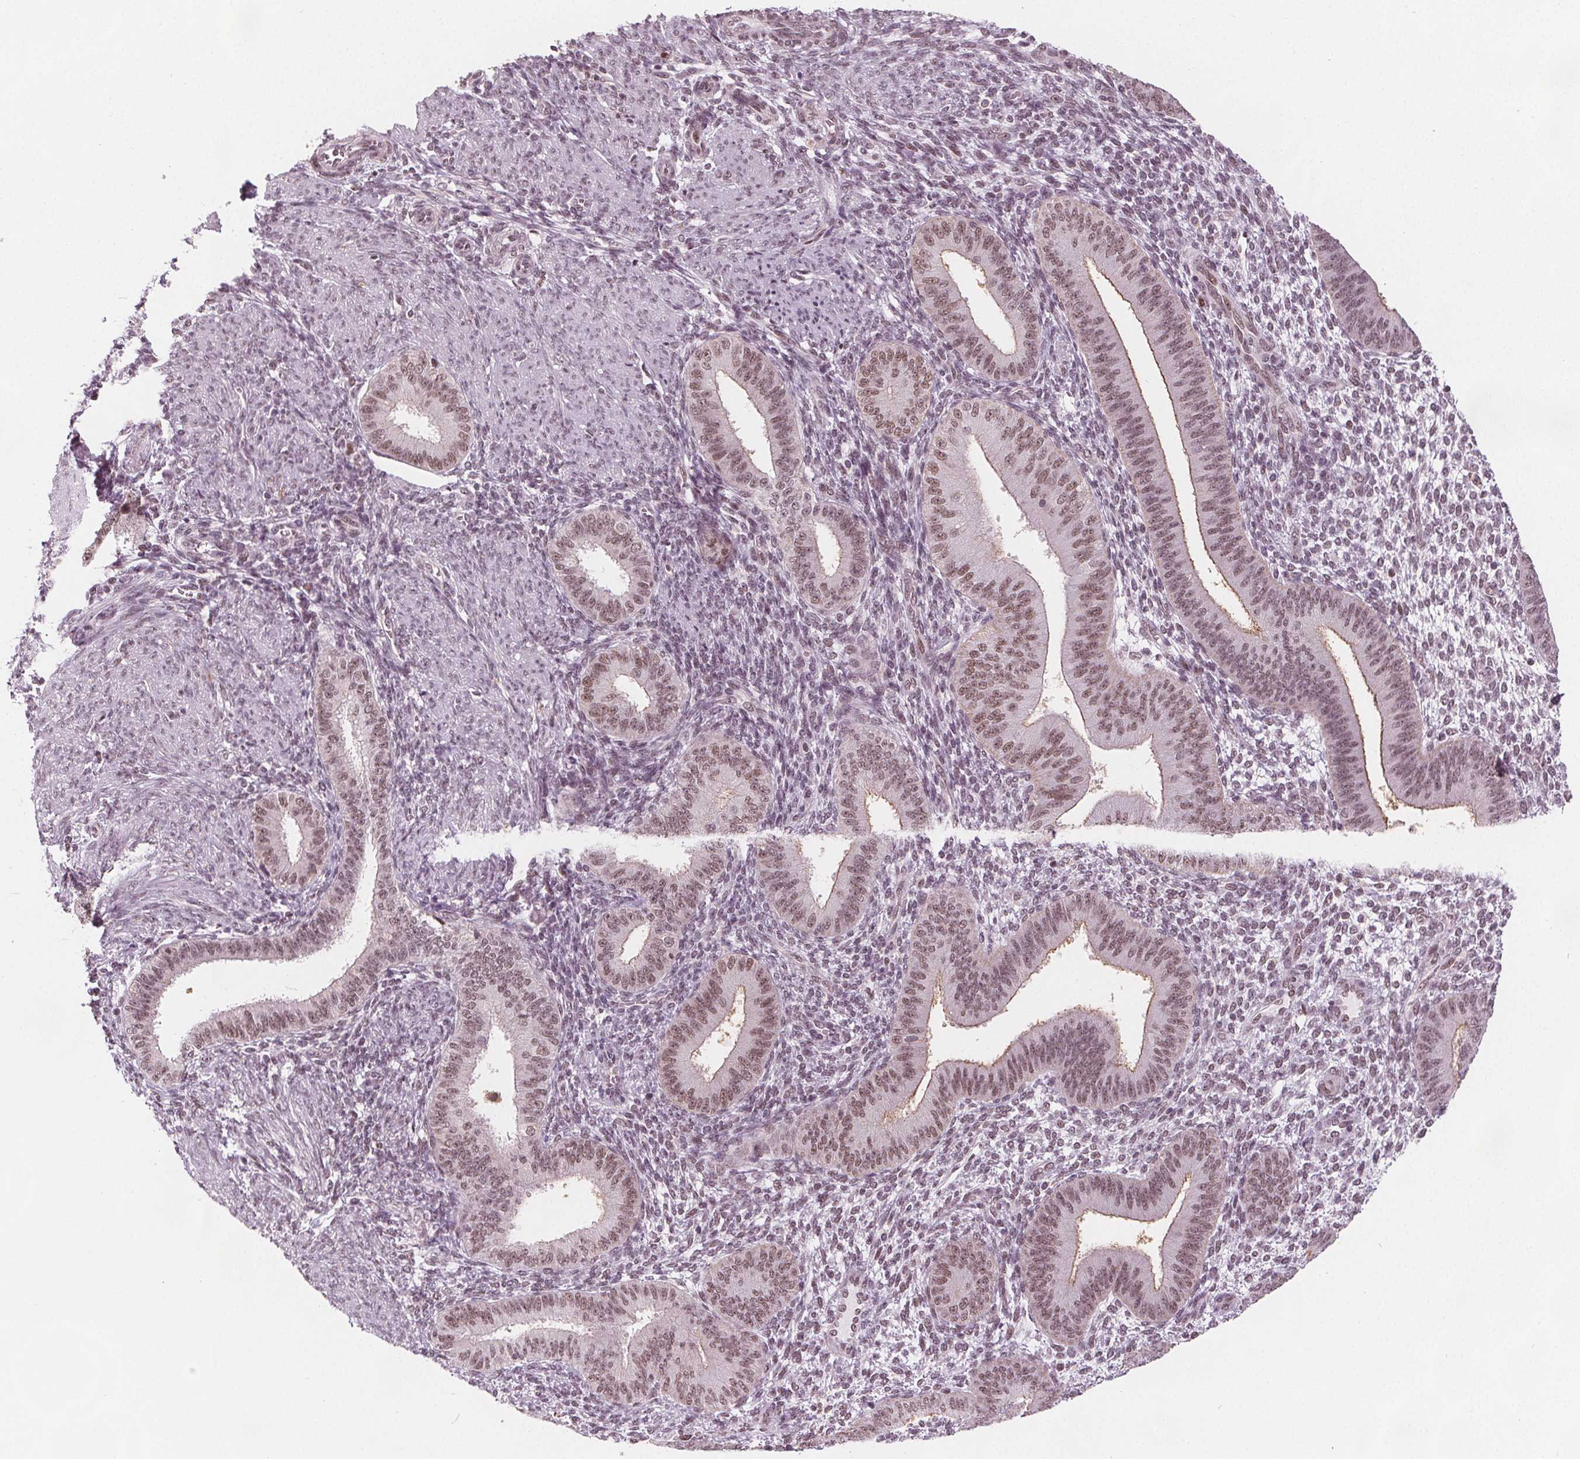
{"staining": {"intensity": "weak", "quantity": "<25%", "location": "nuclear"}, "tissue": "endometrium", "cell_type": "Cells in endometrial stroma", "image_type": "normal", "snomed": [{"axis": "morphology", "description": "Normal tissue, NOS"}, {"axis": "topography", "description": "Endometrium"}], "caption": "Immunohistochemistry (IHC) photomicrograph of unremarkable endometrium stained for a protein (brown), which demonstrates no positivity in cells in endometrial stroma.", "gene": "DPM2", "patient": {"sex": "female", "age": 39}}